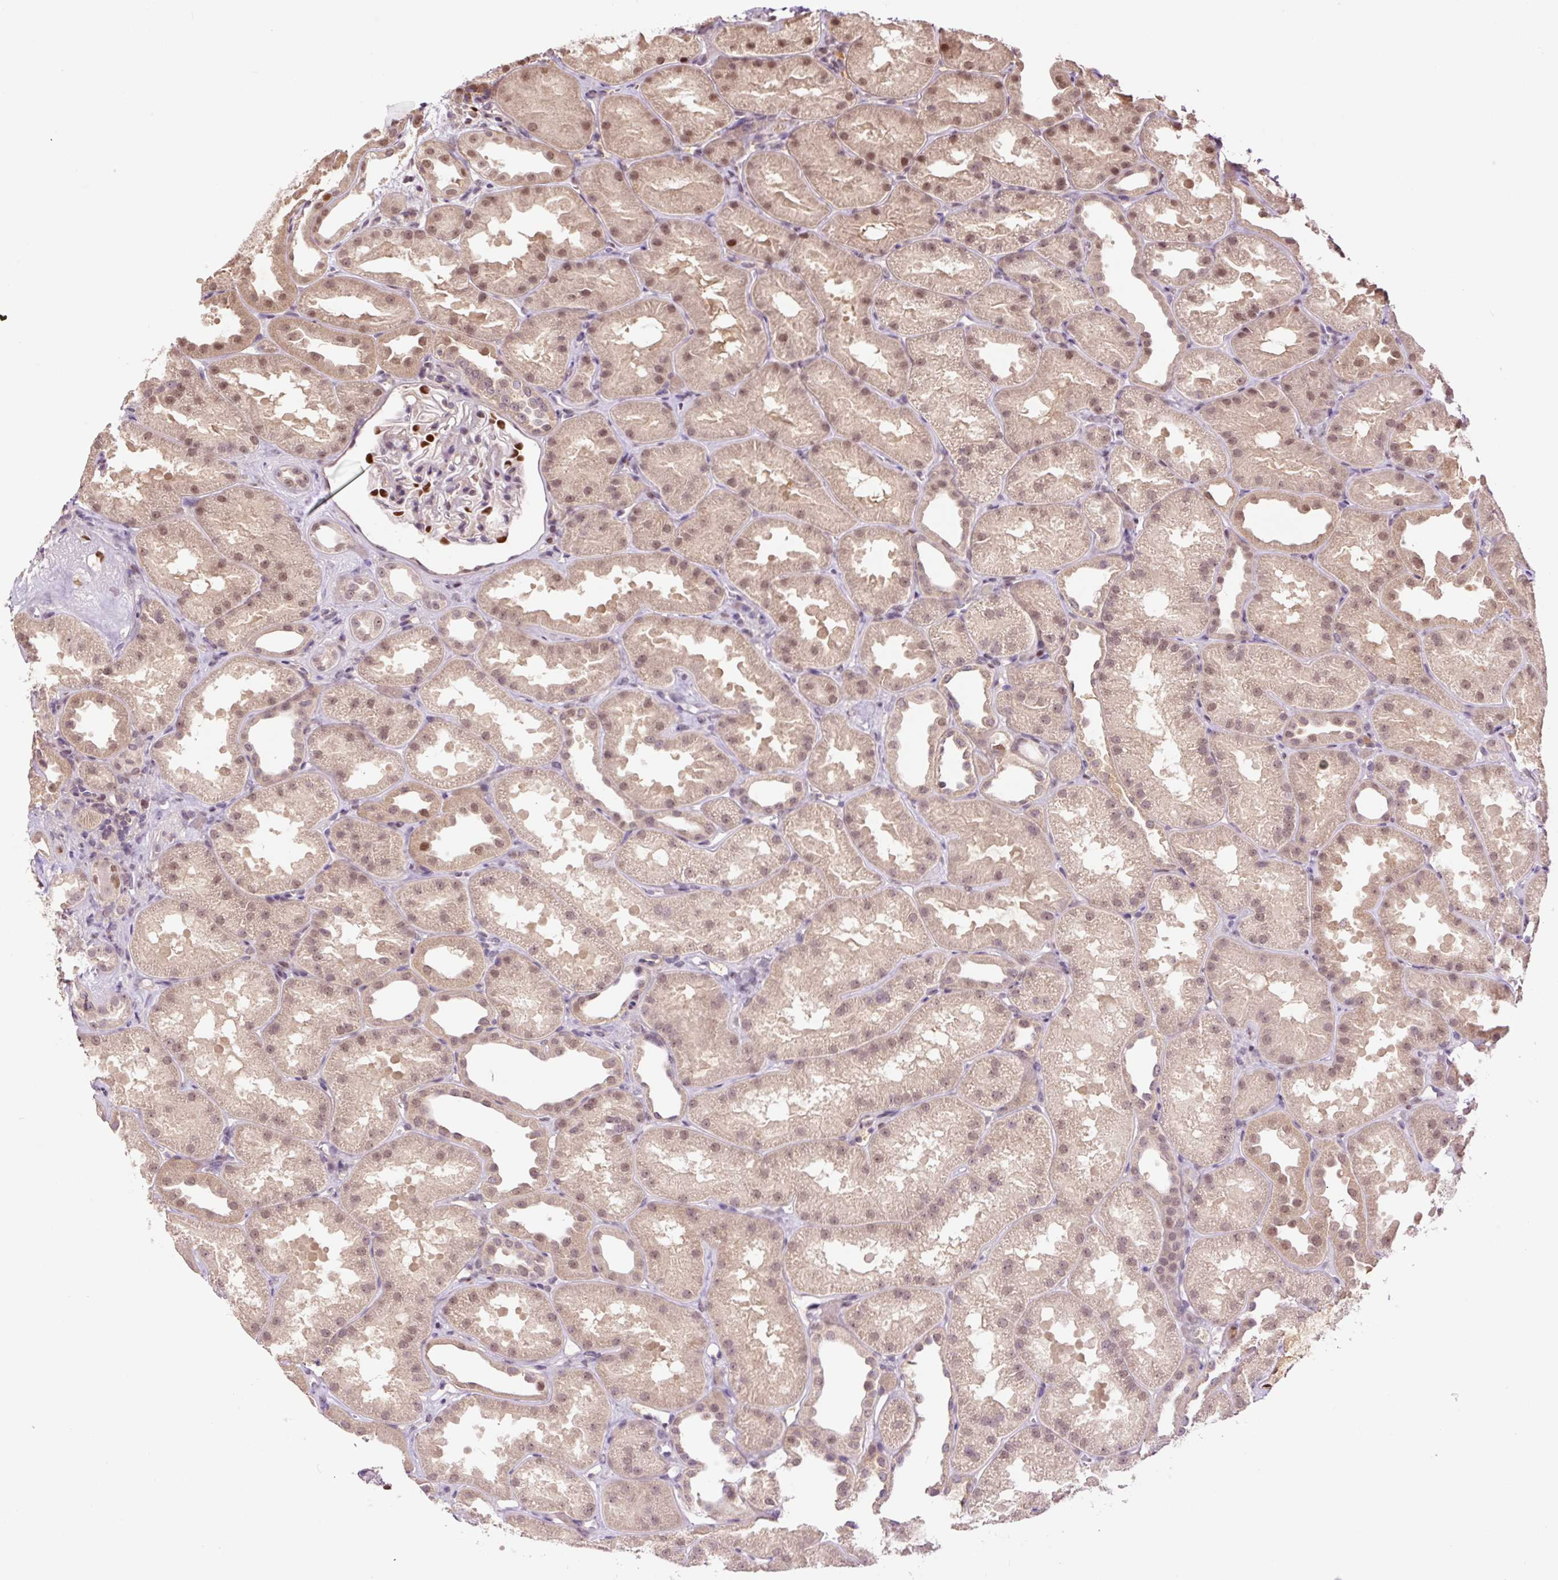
{"staining": {"intensity": "strong", "quantity": "25%-75%", "location": "nuclear"}, "tissue": "kidney", "cell_type": "Cells in glomeruli", "image_type": "normal", "snomed": [{"axis": "morphology", "description": "Normal tissue, NOS"}, {"axis": "topography", "description": "Kidney"}], "caption": "High-magnification brightfield microscopy of benign kidney stained with DAB (3,3'-diaminobenzidine) (brown) and counterstained with hematoxylin (blue). cells in glomeruli exhibit strong nuclear positivity is identified in approximately25%-75% of cells. (DAB (3,3'-diaminobenzidine) IHC, brown staining for protein, blue staining for nuclei).", "gene": "DPPA4", "patient": {"sex": "male", "age": 61}}